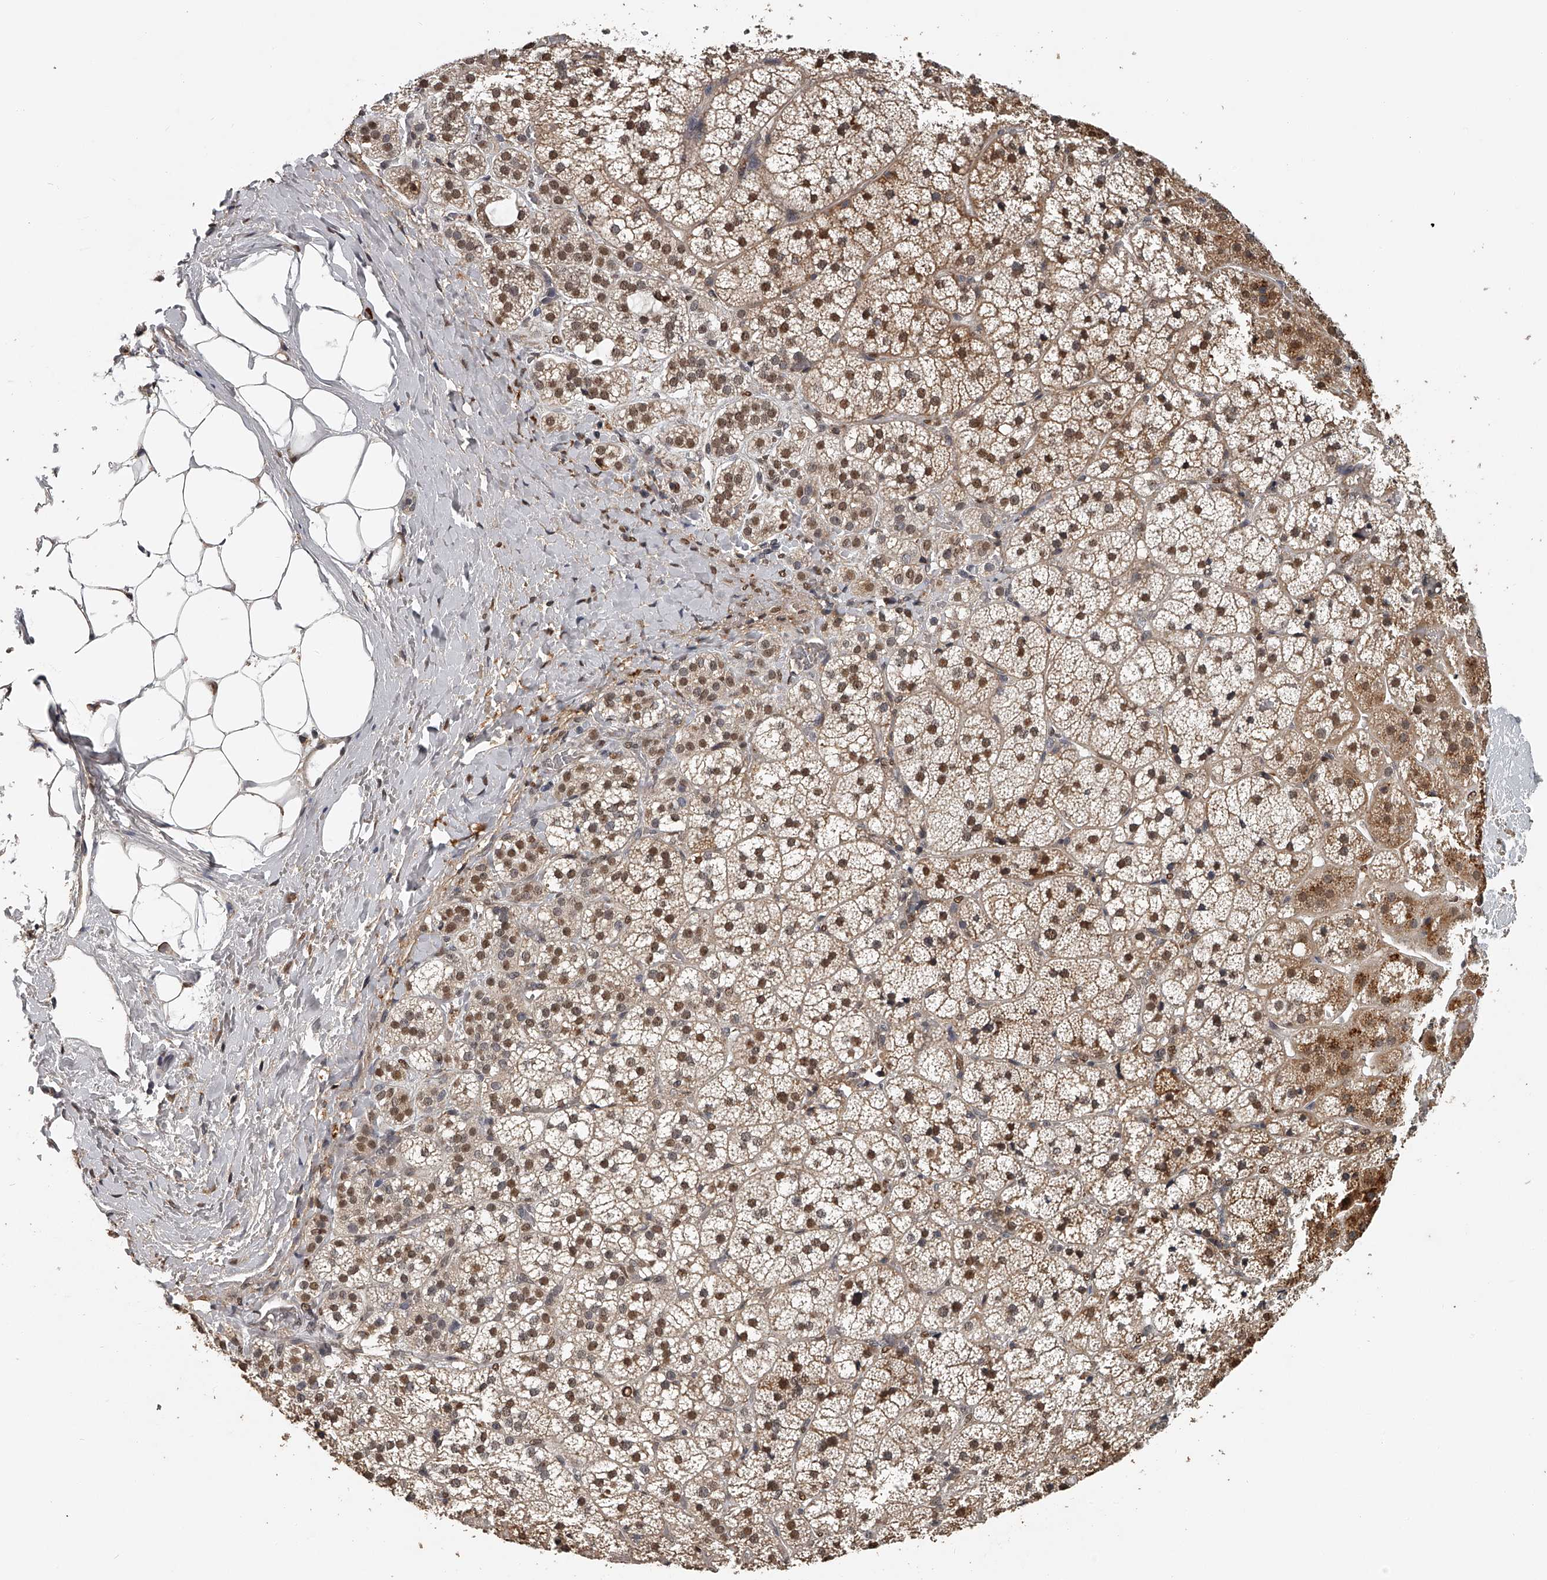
{"staining": {"intensity": "moderate", "quantity": ">75%", "location": "cytoplasmic/membranous,nuclear"}, "tissue": "adrenal gland", "cell_type": "Glandular cells", "image_type": "normal", "snomed": [{"axis": "morphology", "description": "Normal tissue, NOS"}, {"axis": "topography", "description": "Adrenal gland"}], "caption": "Moderate cytoplasmic/membranous,nuclear positivity is identified in about >75% of glandular cells in benign adrenal gland.", "gene": "PLEKHG1", "patient": {"sex": "female", "age": 44}}